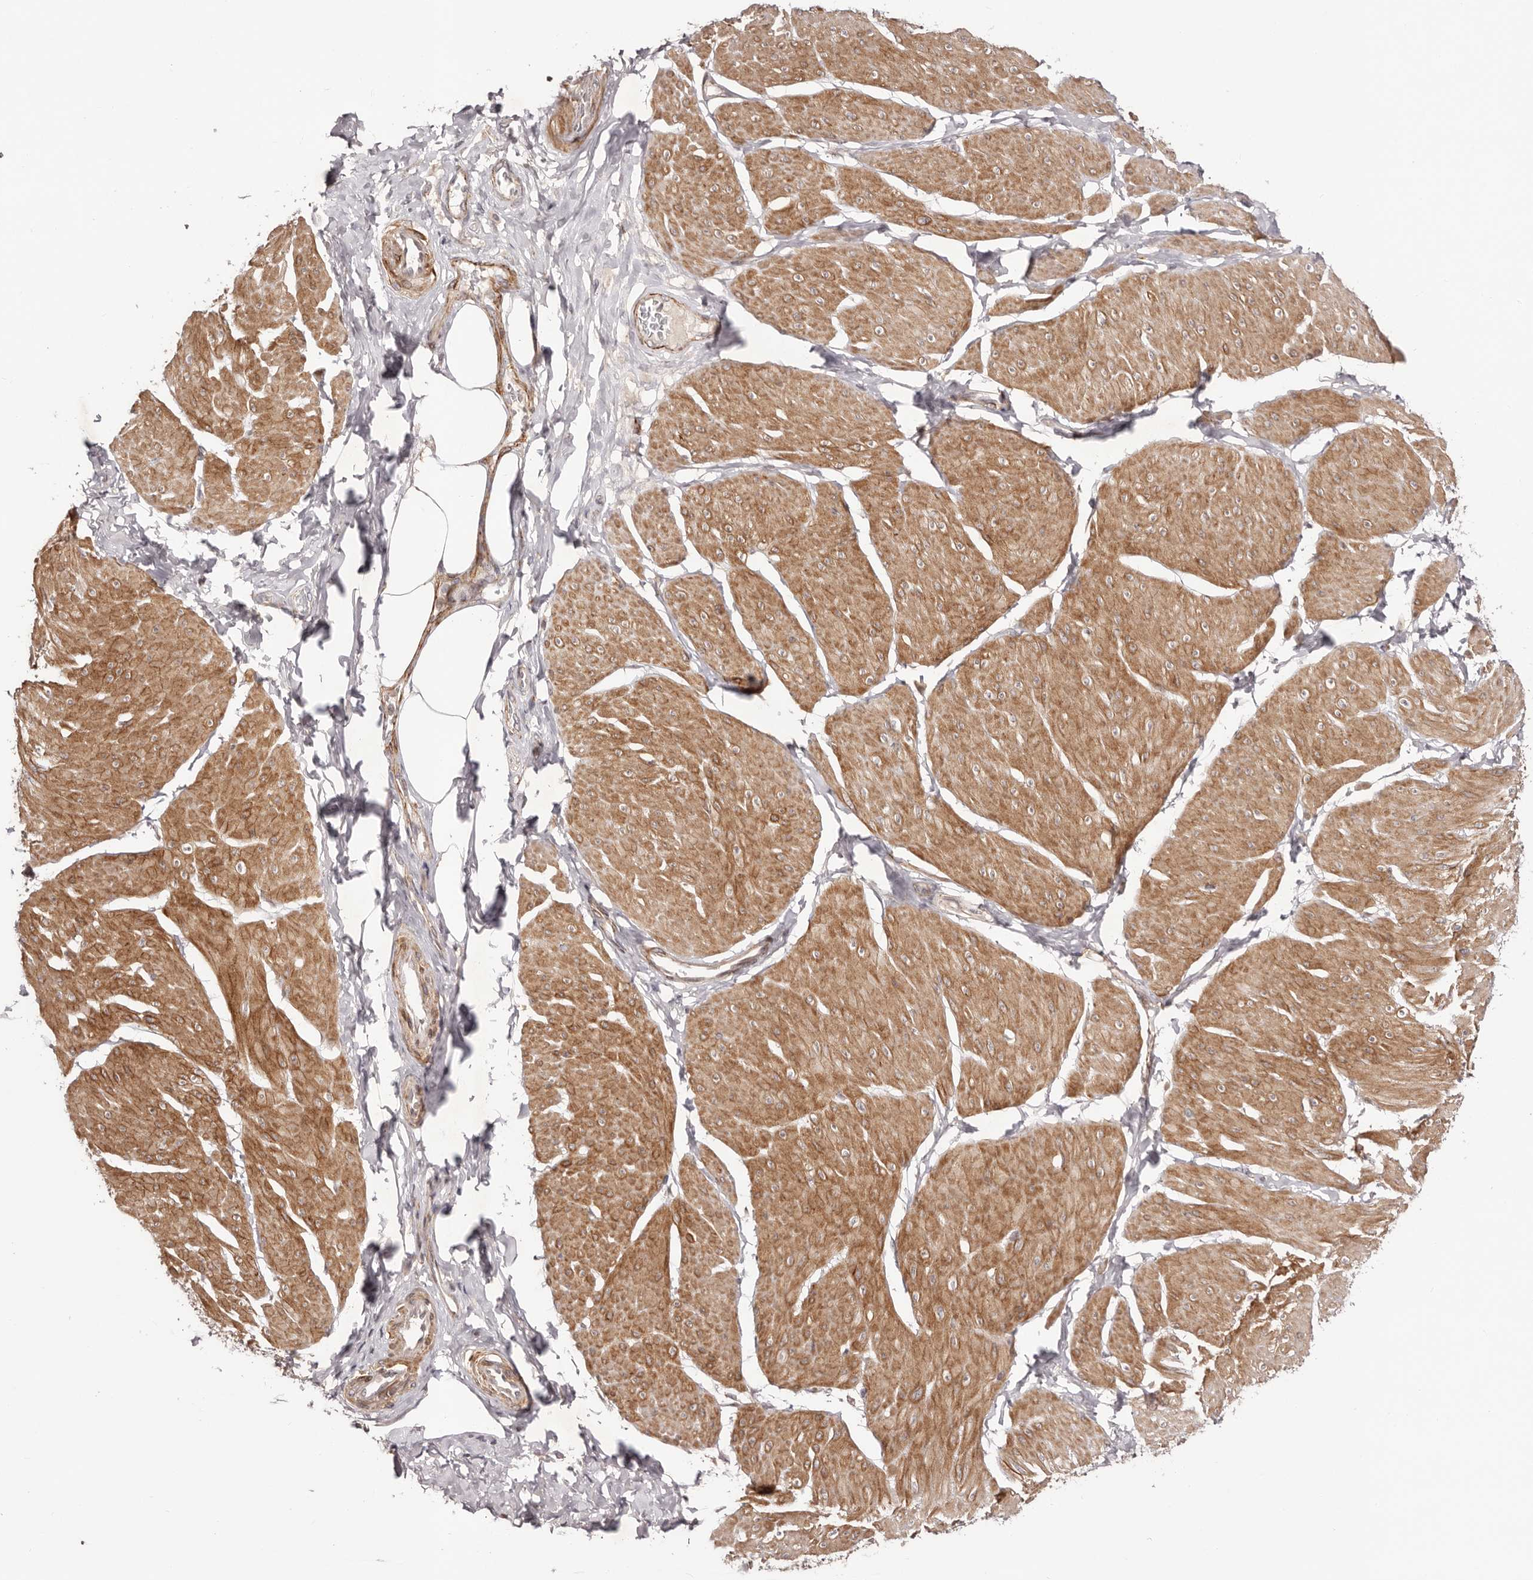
{"staining": {"intensity": "moderate", "quantity": ">75%", "location": "cytoplasmic/membranous"}, "tissue": "smooth muscle", "cell_type": "Smooth muscle cells", "image_type": "normal", "snomed": [{"axis": "morphology", "description": "Urothelial carcinoma, High grade"}, {"axis": "topography", "description": "Urinary bladder"}], "caption": "High-power microscopy captured an immunohistochemistry (IHC) image of benign smooth muscle, revealing moderate cytoplasmic/membranous expression in approximately >75% of smooth muscle cells. (Stains: DAB (3,3'-diaminobenzidine) in brown, nuclei in blue, Microscopy: brightfield microscopy at high magnification).", "gene": "MICAL2", "patient": {"sex": "male", "age": 46}}